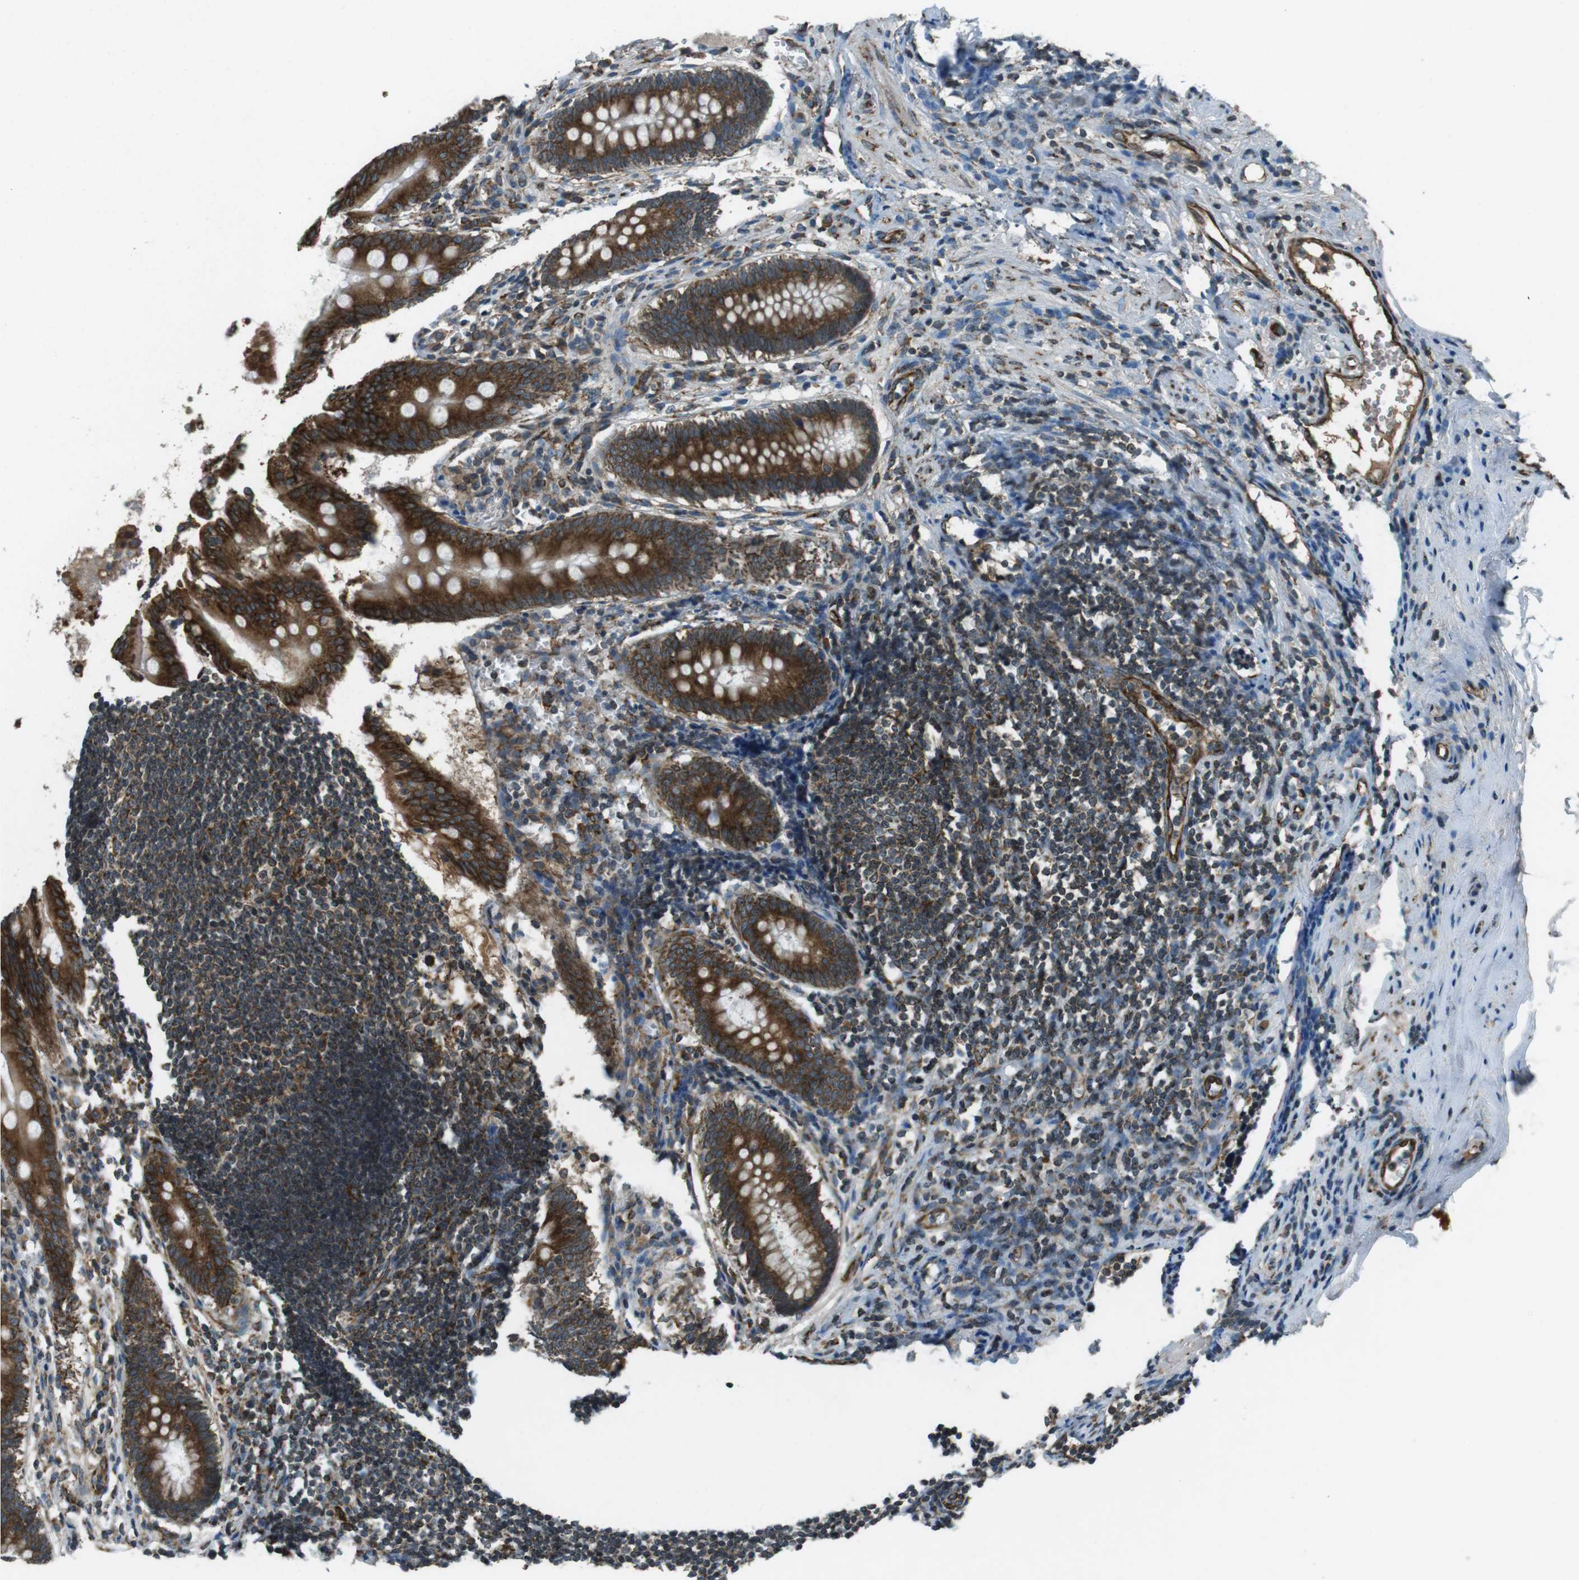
{"staining": {"intensity": "strong", "quantity": ">75%", "location": "cytoplasmic/membranous"}, "tissue": "appendix", "cell_type": "Glandular cells", "image_type": "normal", "snomed": [{"axis": "morphology", "description": "Normal tissue, NOS"}, {"axis": "topography", "description": "Appendix"}], "caption": "Strong cytoplasmic/membranous protein positivity is present in approximately >75% of glandular cells in appendix.", "gene": "KTN1", "patient": {"sex": "female", "age": 50}}